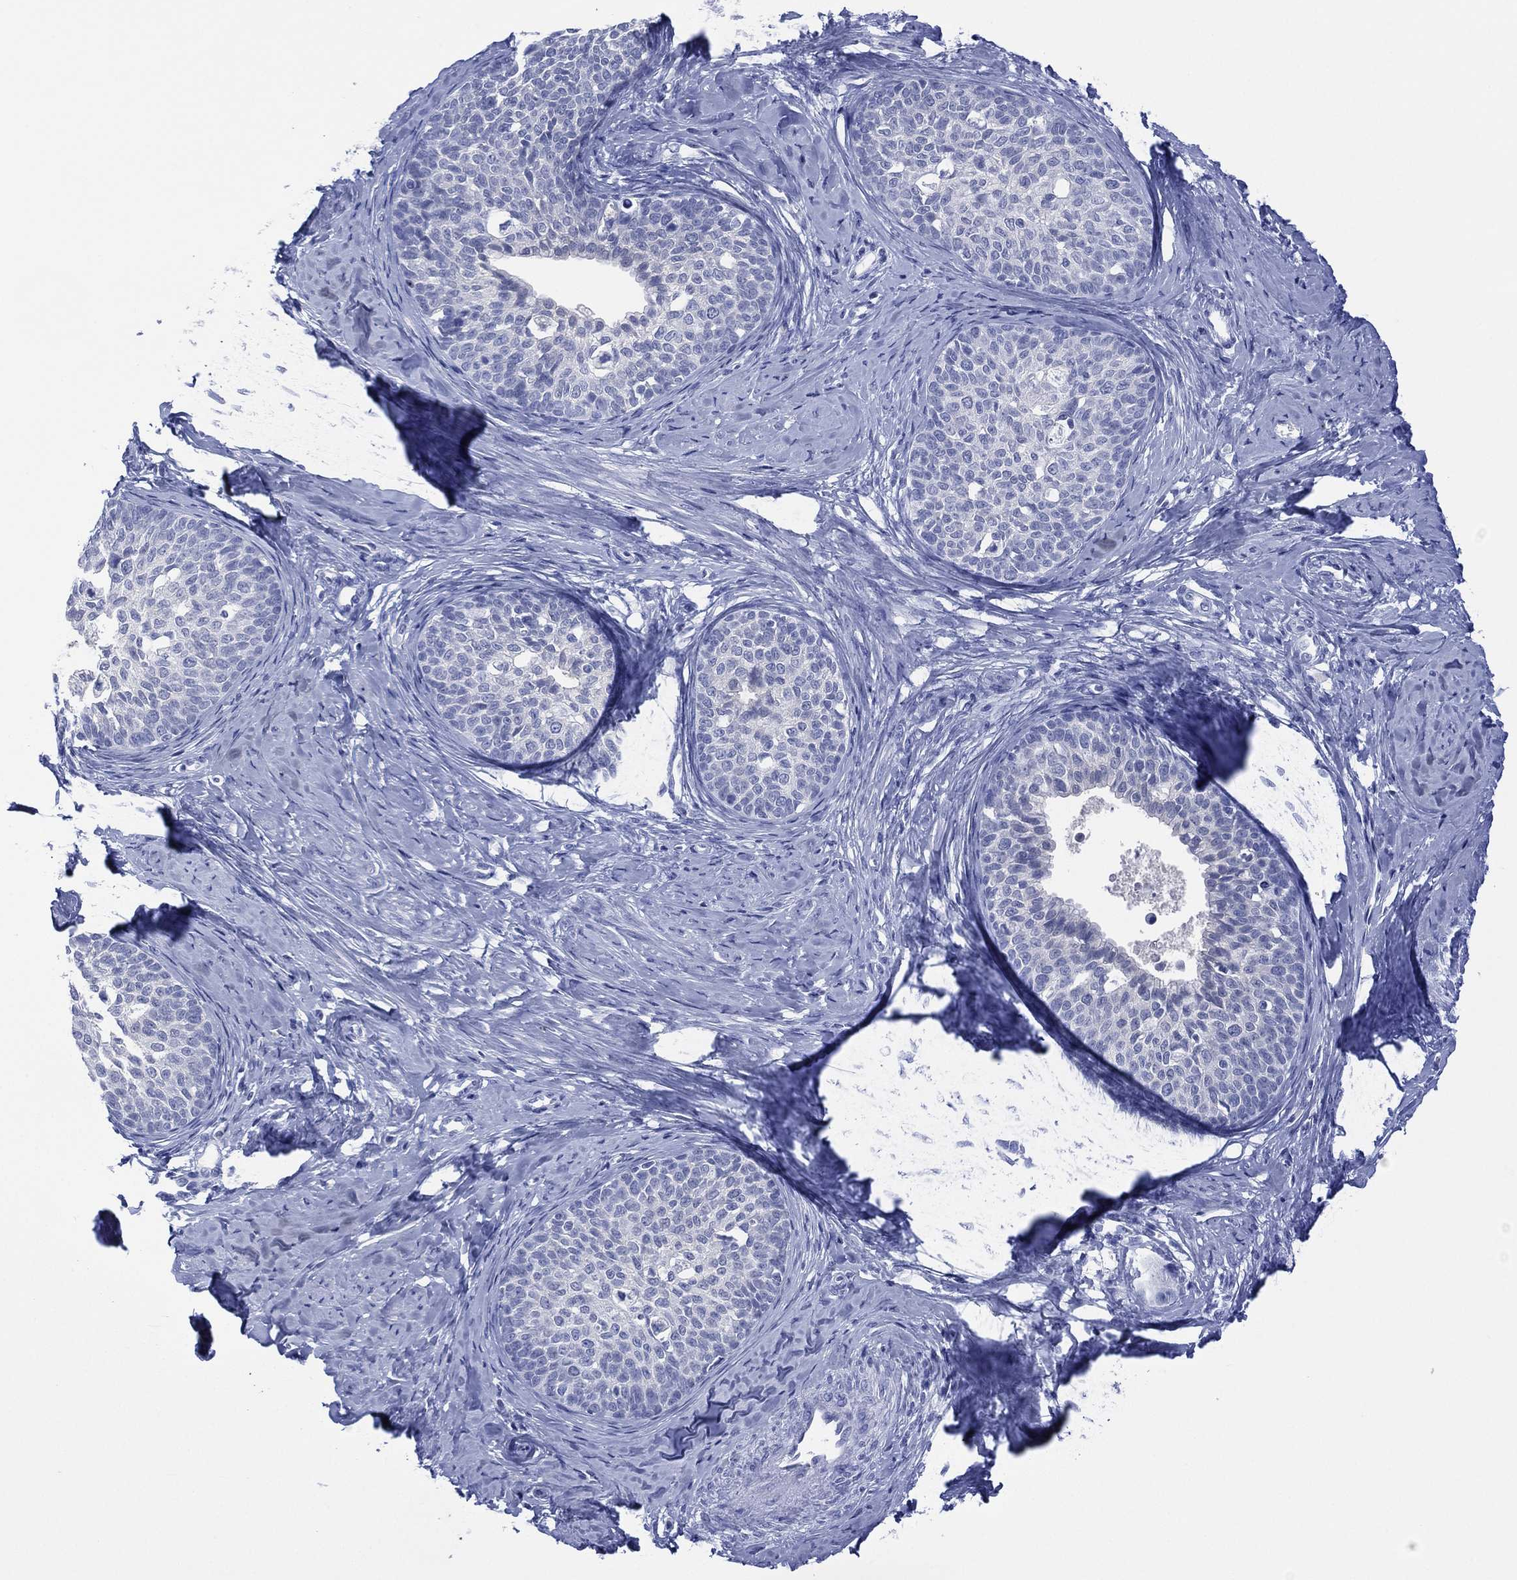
{"staining": {"intensity": "negative", "quantity": "none", "location": "none"}, "tissue": "cervical cancer", "cell_type": "Tumor cells", "image_type": "cancer", "snomed": [{"axis": "morphology", "description": "Squamous cell carcinoma, NOS"}, {"axis": "topography", "description": "Cervix"}], "caption": "Immunohistochemical staining of squamous cell carcinoma (cervical) displays no significant staining in tumor cells.", "gene": "DSG1", "patient": {"sex": "female", "age": 51}}